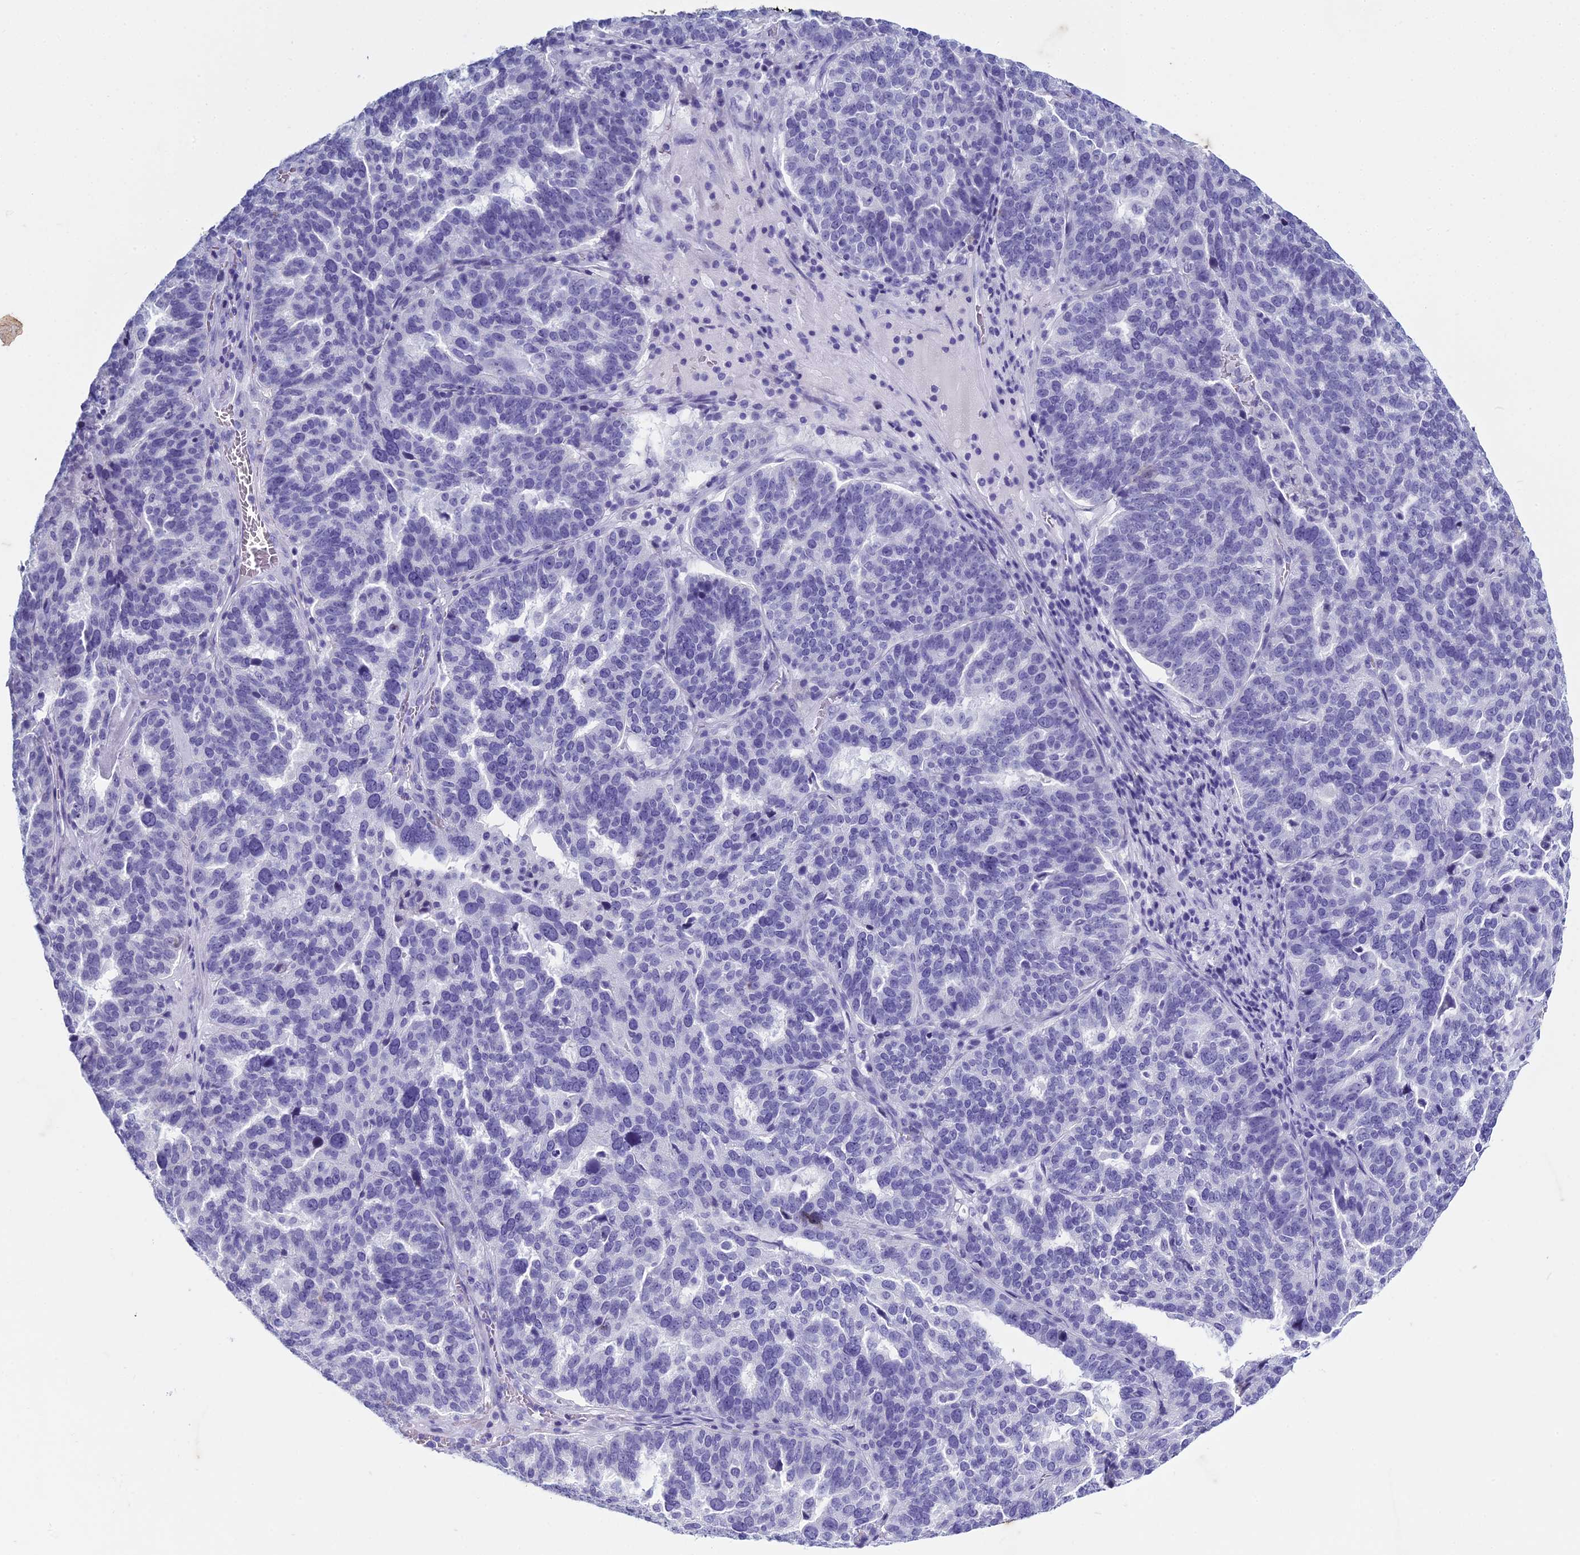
{"staining": {"intensity": "negative", "quantity": "none", "location": "none"}, "tissue": "ovarian cancer", "cell_type": "Tumor cells", "image_type": "cancer", "snomed": [{"axis": "morphology", "description": "Cystadenocarcinoma, serous, NOS"}, {"axis": "topography", "description": "Ovary"}], "caption": "Immunohistochemical staining of ovarian cancer (serous cystadenocarcinoma) displays no significant positivity in tumor cells.", "gene": "HMGB4", "patient": {"sex": "female", "age": 59}}